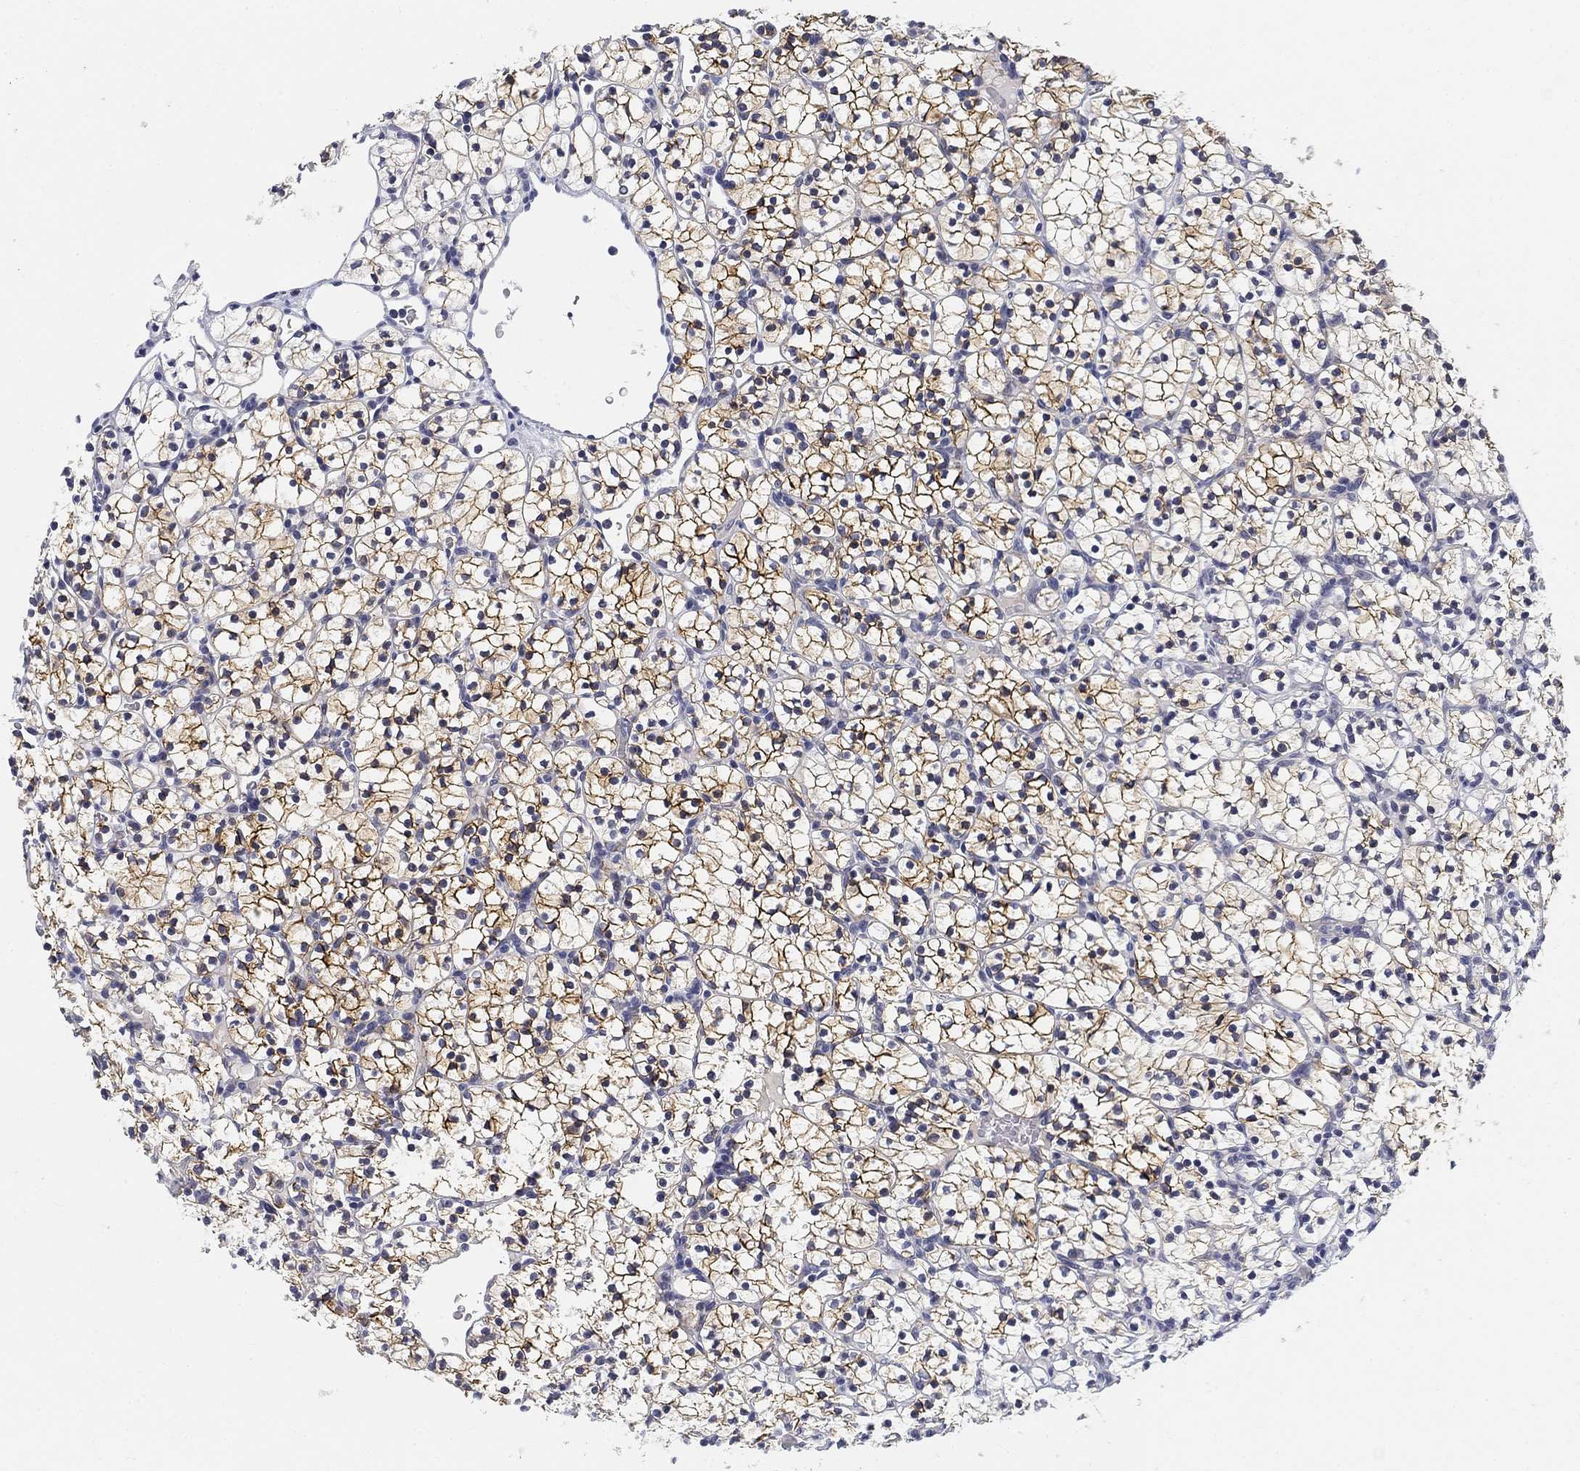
{"staining": {"intensity": "moderate", "quantity": "25%-75%", "location": "cytoplasmic/membranous"}, "tissue": "renal cancer", "cell_type": "Tumor cells", "image_type": "cancer", "snomed": [{"axis": "morphology", "description": "Adenocarcinoma, NOS"}, {"axis": "topography", "description": "Kidney"}], "caption": "Renal adenocarcinoma stained with immunohistochemistry displays moderate cytoplasmic/membranous staining in about 25%-75% of tumor cells.", "gene": "SLC2A5", "patient": {"sex": "female", "age": 89}}